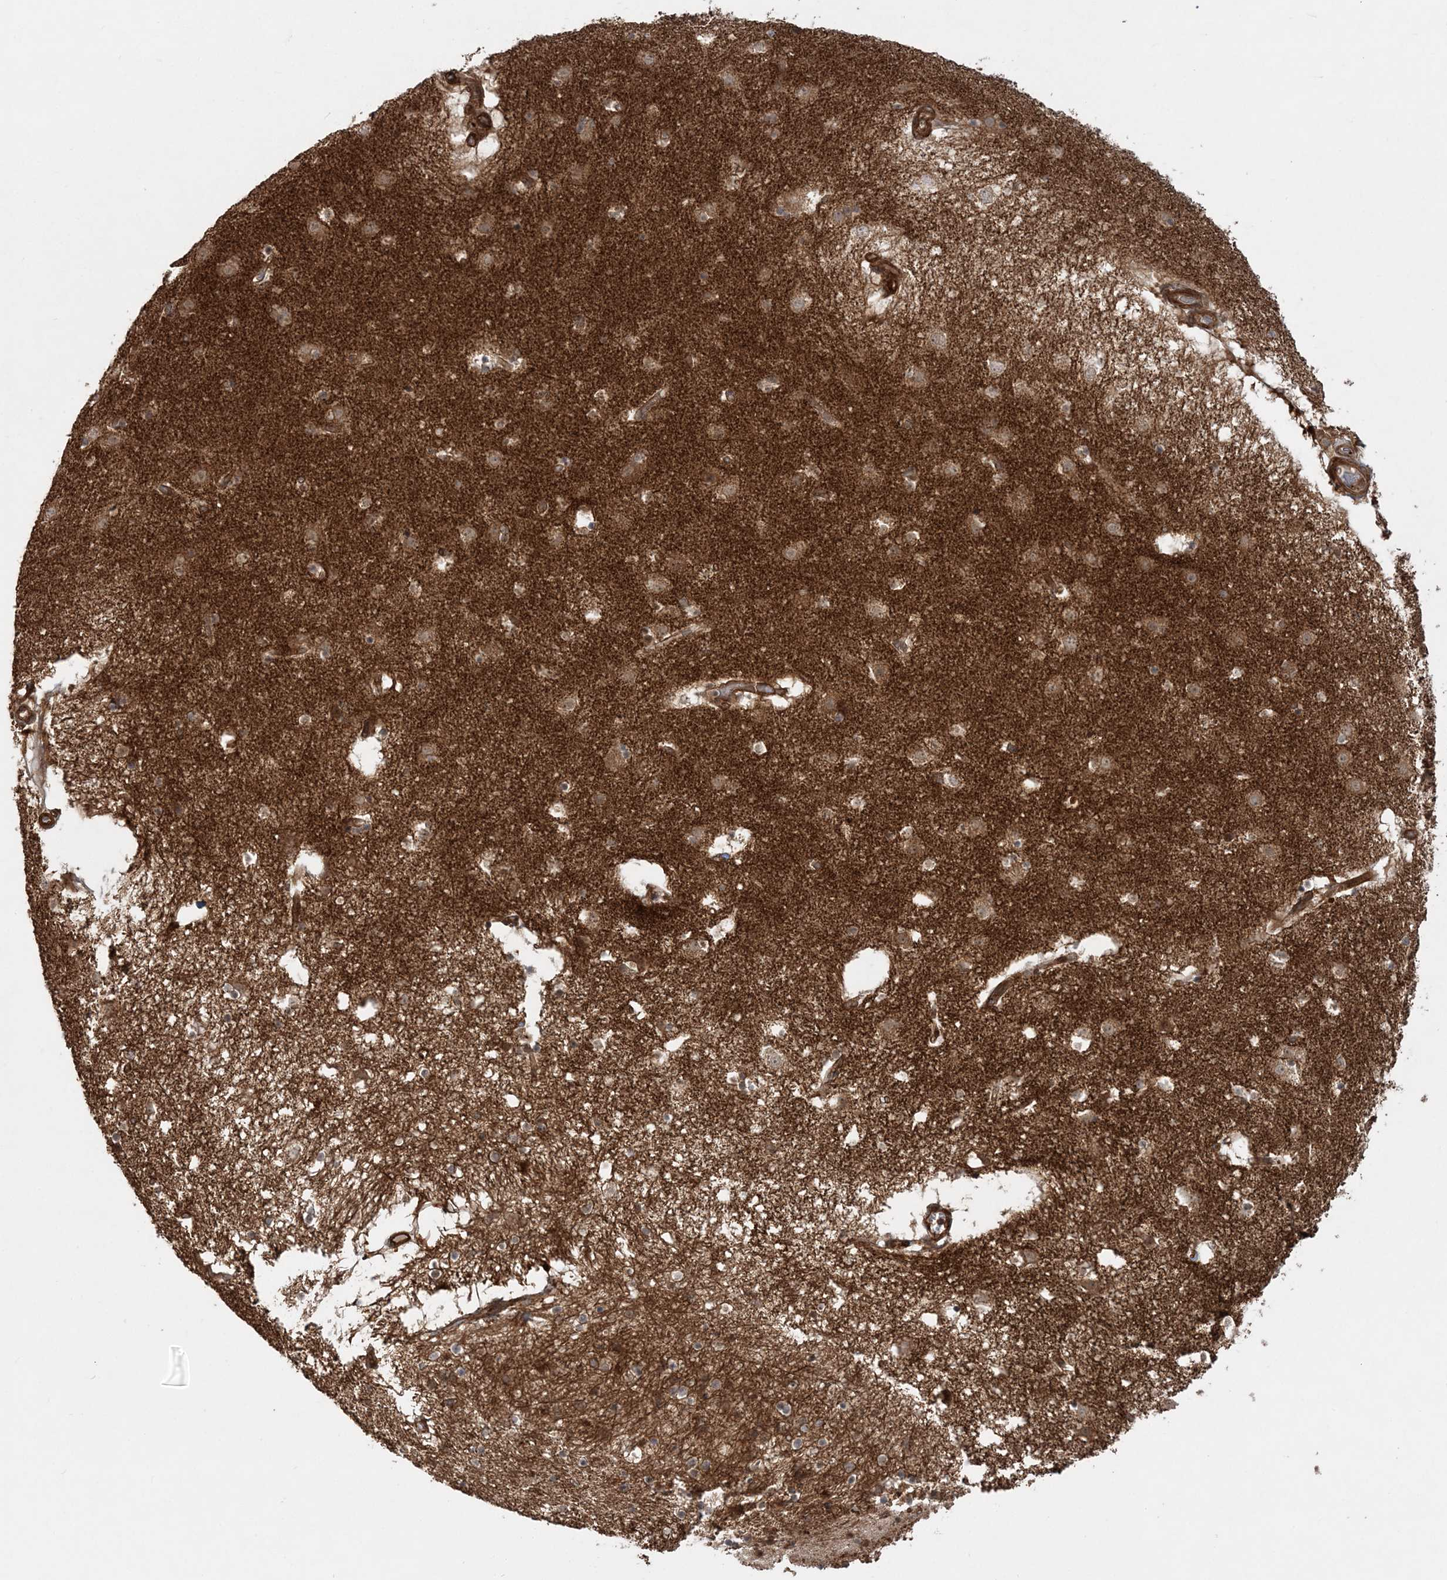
{"staining": {"intensity": "weak", "quantity": "25%-75%", "location": "cytoplasmic/membranous"}, "tissue": "caudate", "cell_type": "Glial cells", "image_type": "normal", "snomed": [{"axis": "morphology", "description": "Normal tissue, NOS"}, {"axis": "topography", "description": "Lateral ventricle wall"}], "caption": "Immunohistochemical staining of unremarkable caudate displays 25%-75% levels of weak cytoplasmic/membranous protein staining in about 25%-75% of glial cells.", "gene": "GEMIN5", "patient": {"sex": "male", "age": 70}}